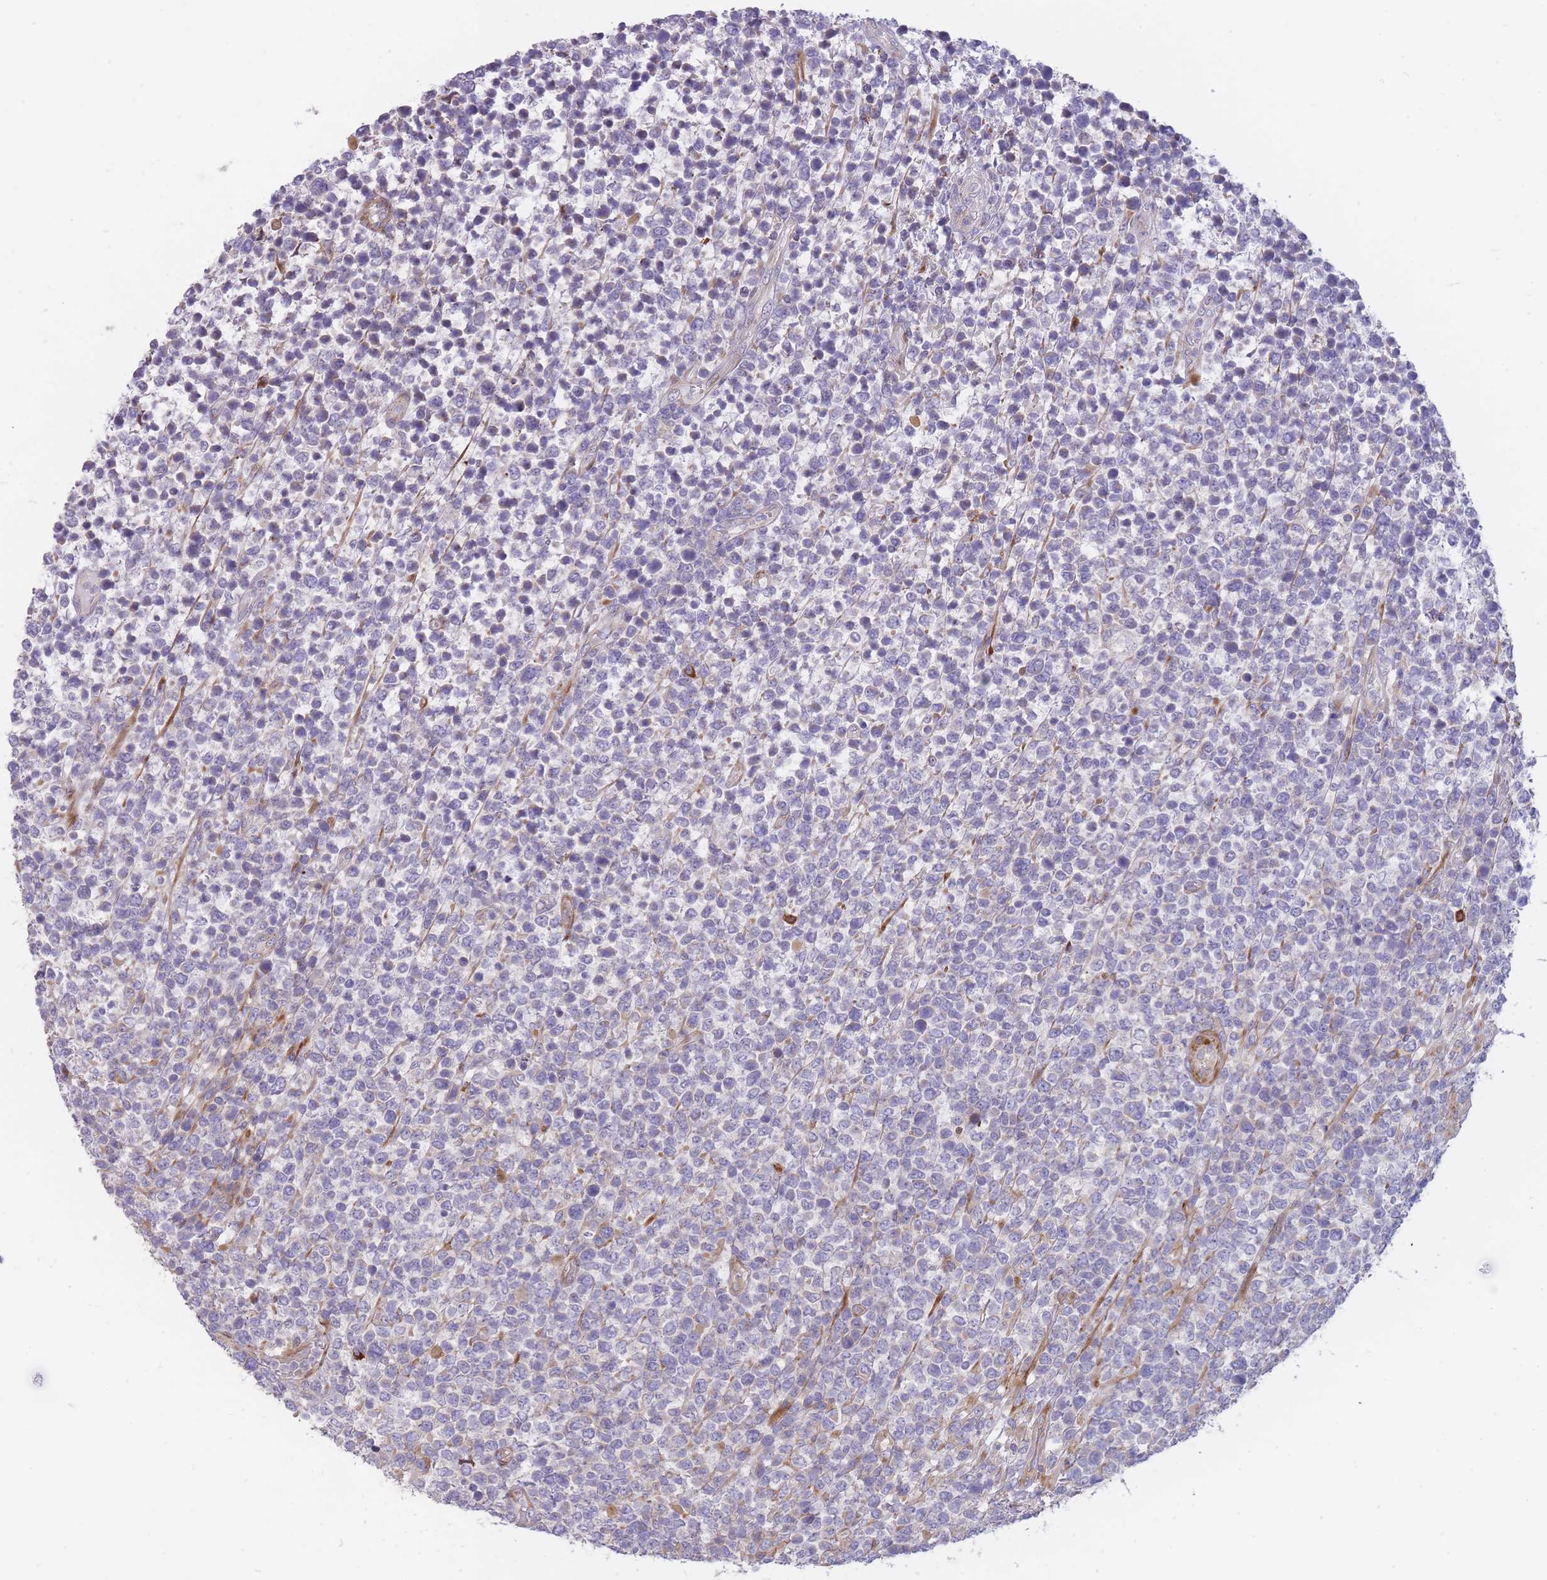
{"staining": {"intensity": "negative", "quantity": "none", "location": "none"}, "tissue": "lymphoma", "cell_type": "Tumor cells", "image_type": "cancer", "snomed": [{"axis": "morphology", "description": "Malignant lymphoma, non-Hodgkin's type, High grade"}, {"axis": "topography", "description": "Soft tissue"}], "caption": "IHC of lymphoma exhibits no expression in tumor cells.", "gene": "ATP5MC2", "patient": {"sex": "female", "age": 56}}